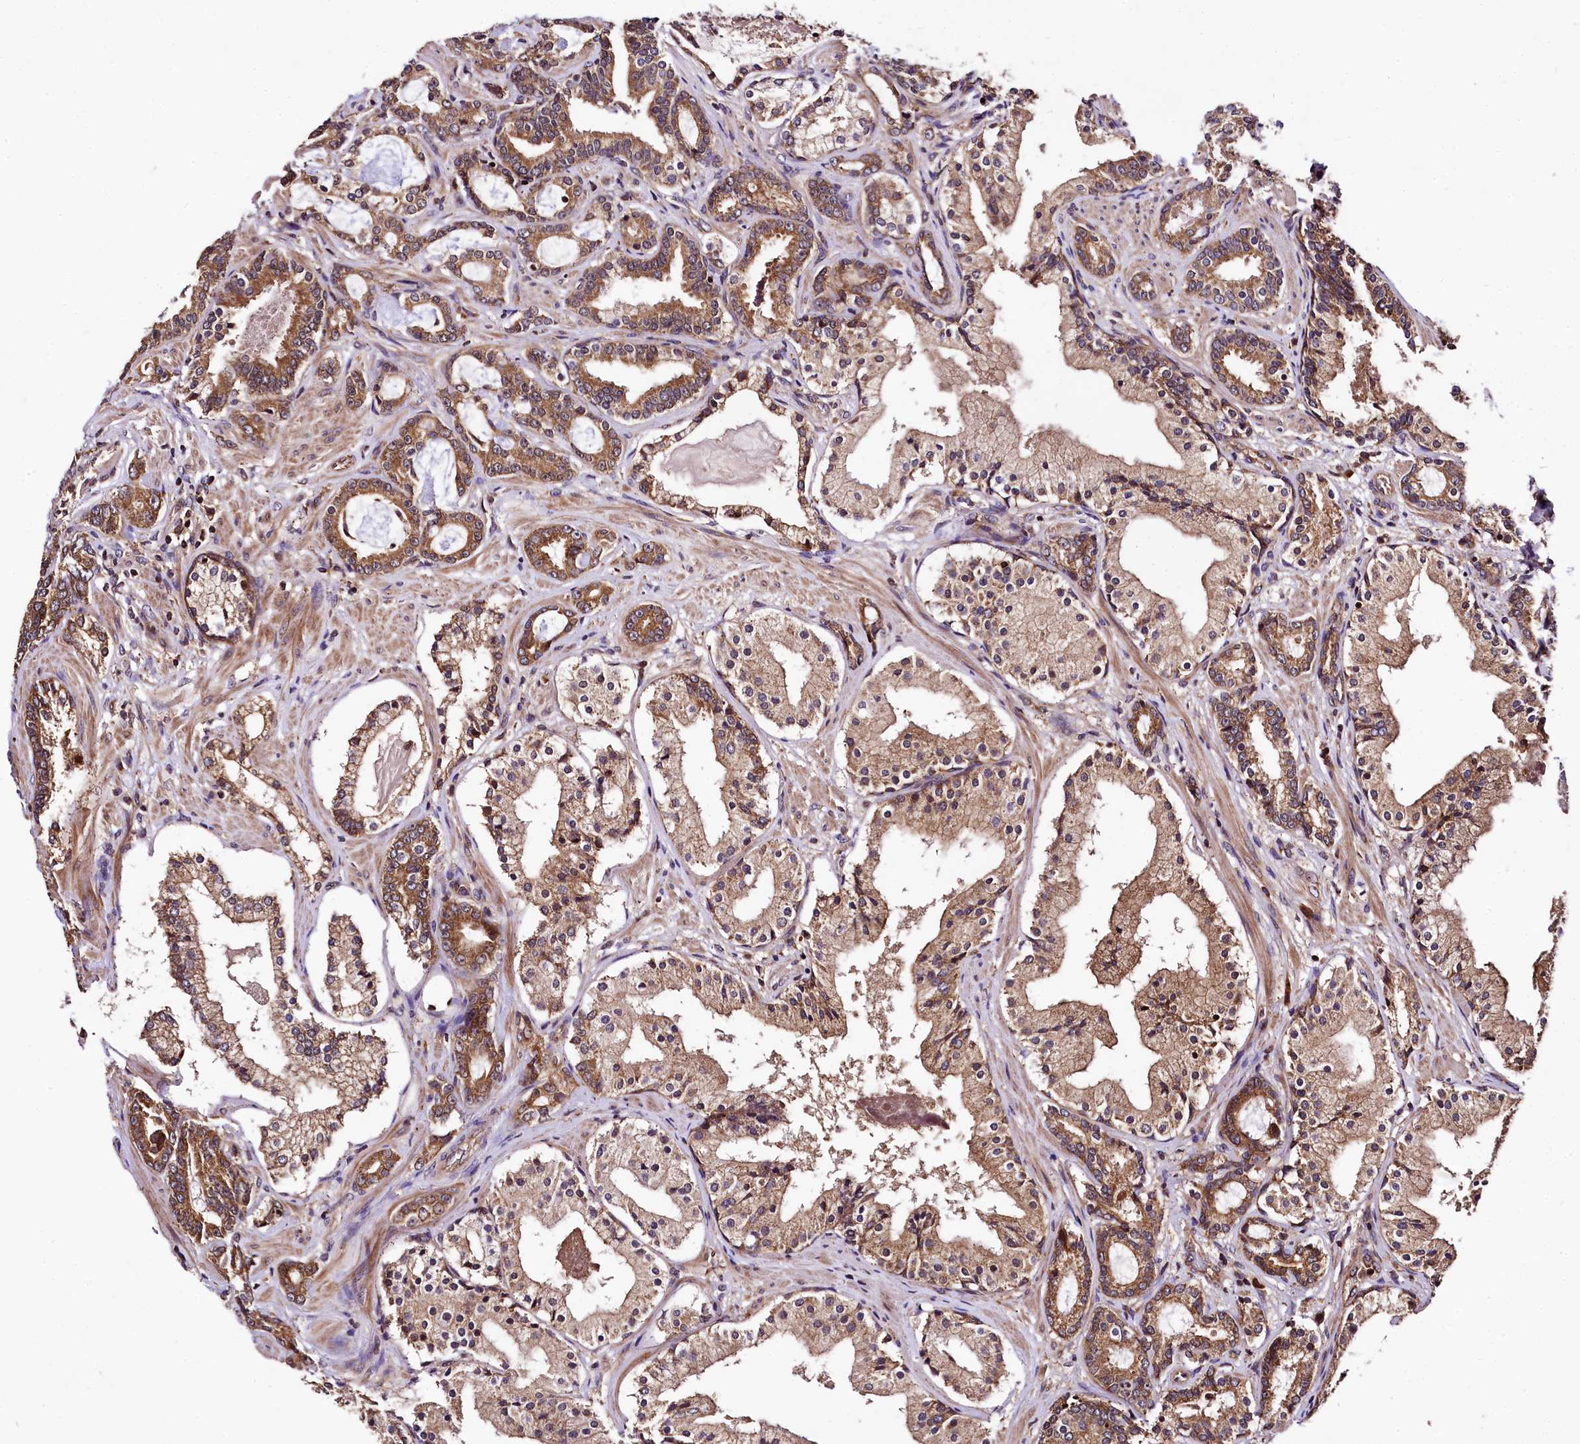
{"staining": {"intensity": "moderate", "quantity": ">75%", "location": "cytoplasmic/membranous"}, "tissue": "prostate cancer", "cell_type": "Tumor cells", "image_type": "cancer", "snomed": [{"axis": "morphology", "description": "Adenocarcinoma, High grade"}, {"axis": "topography", "description": "Prostate"}], "caption": "This is a photomicrograph of immunohistochemistry staining of high-grade adenocarcinoma (prostate), which shows moderate positivity in the cytoplasmic/membranous of tumor cells.", "gene": "LRSAM1", "patient": {"sex": "male", "age": 58}}